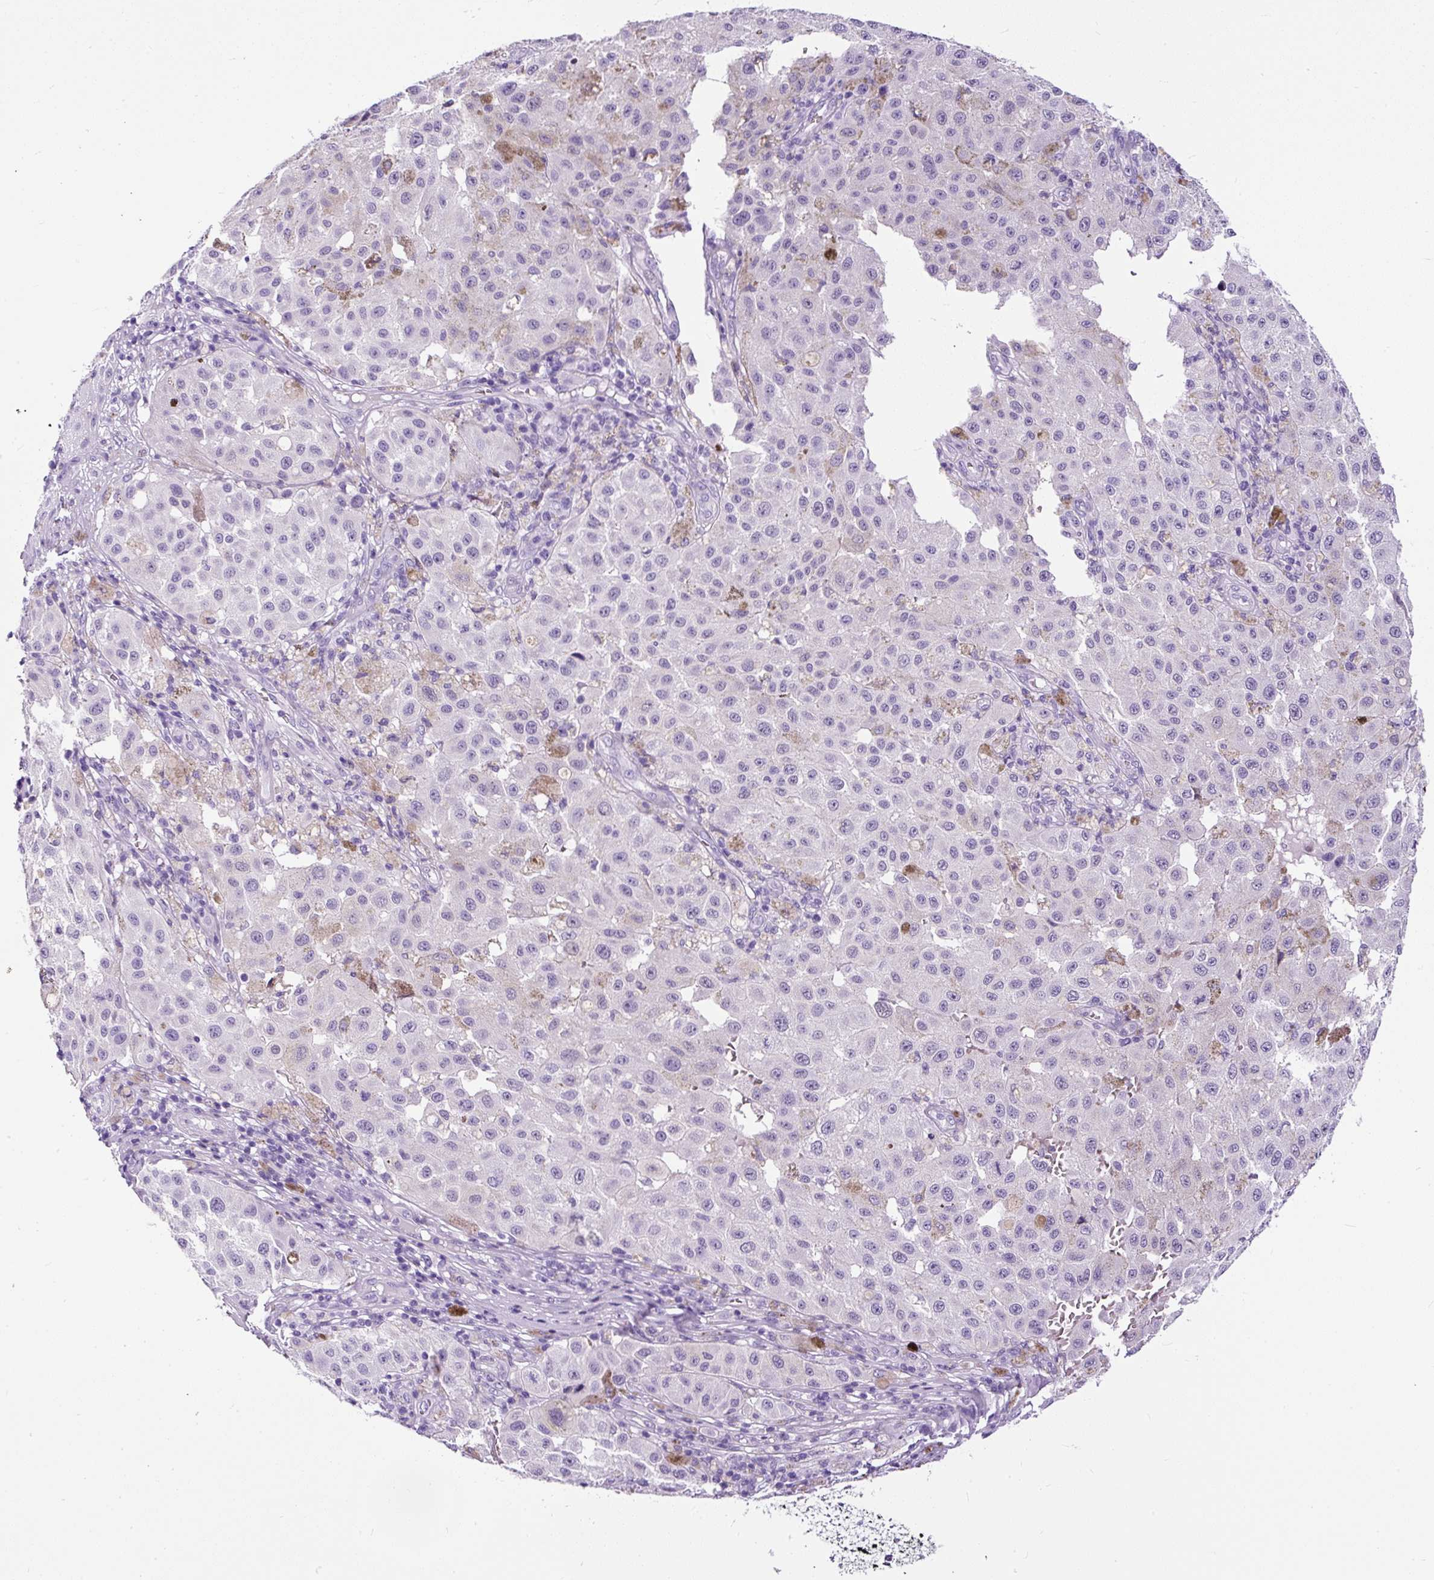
{"staining": {"intensity": "negative", "quantity": "none", "location": "none"}, "tissue": "melanoma", "cell_type": "Tumor cells", "image_type": "cancer", "snomed": [{"axis": "morphology", "description": "Malignant melanoma, NOS"}, {"axis": "topography", "description": "Skin"}], "caption": "A high-resolution histopathology image shows immunohistochemistry staining of malignant melanoma, which shows no significant expression in tumor cells.", "gene": "STOX2", "patient": {"sex": "female", "age": 64}}